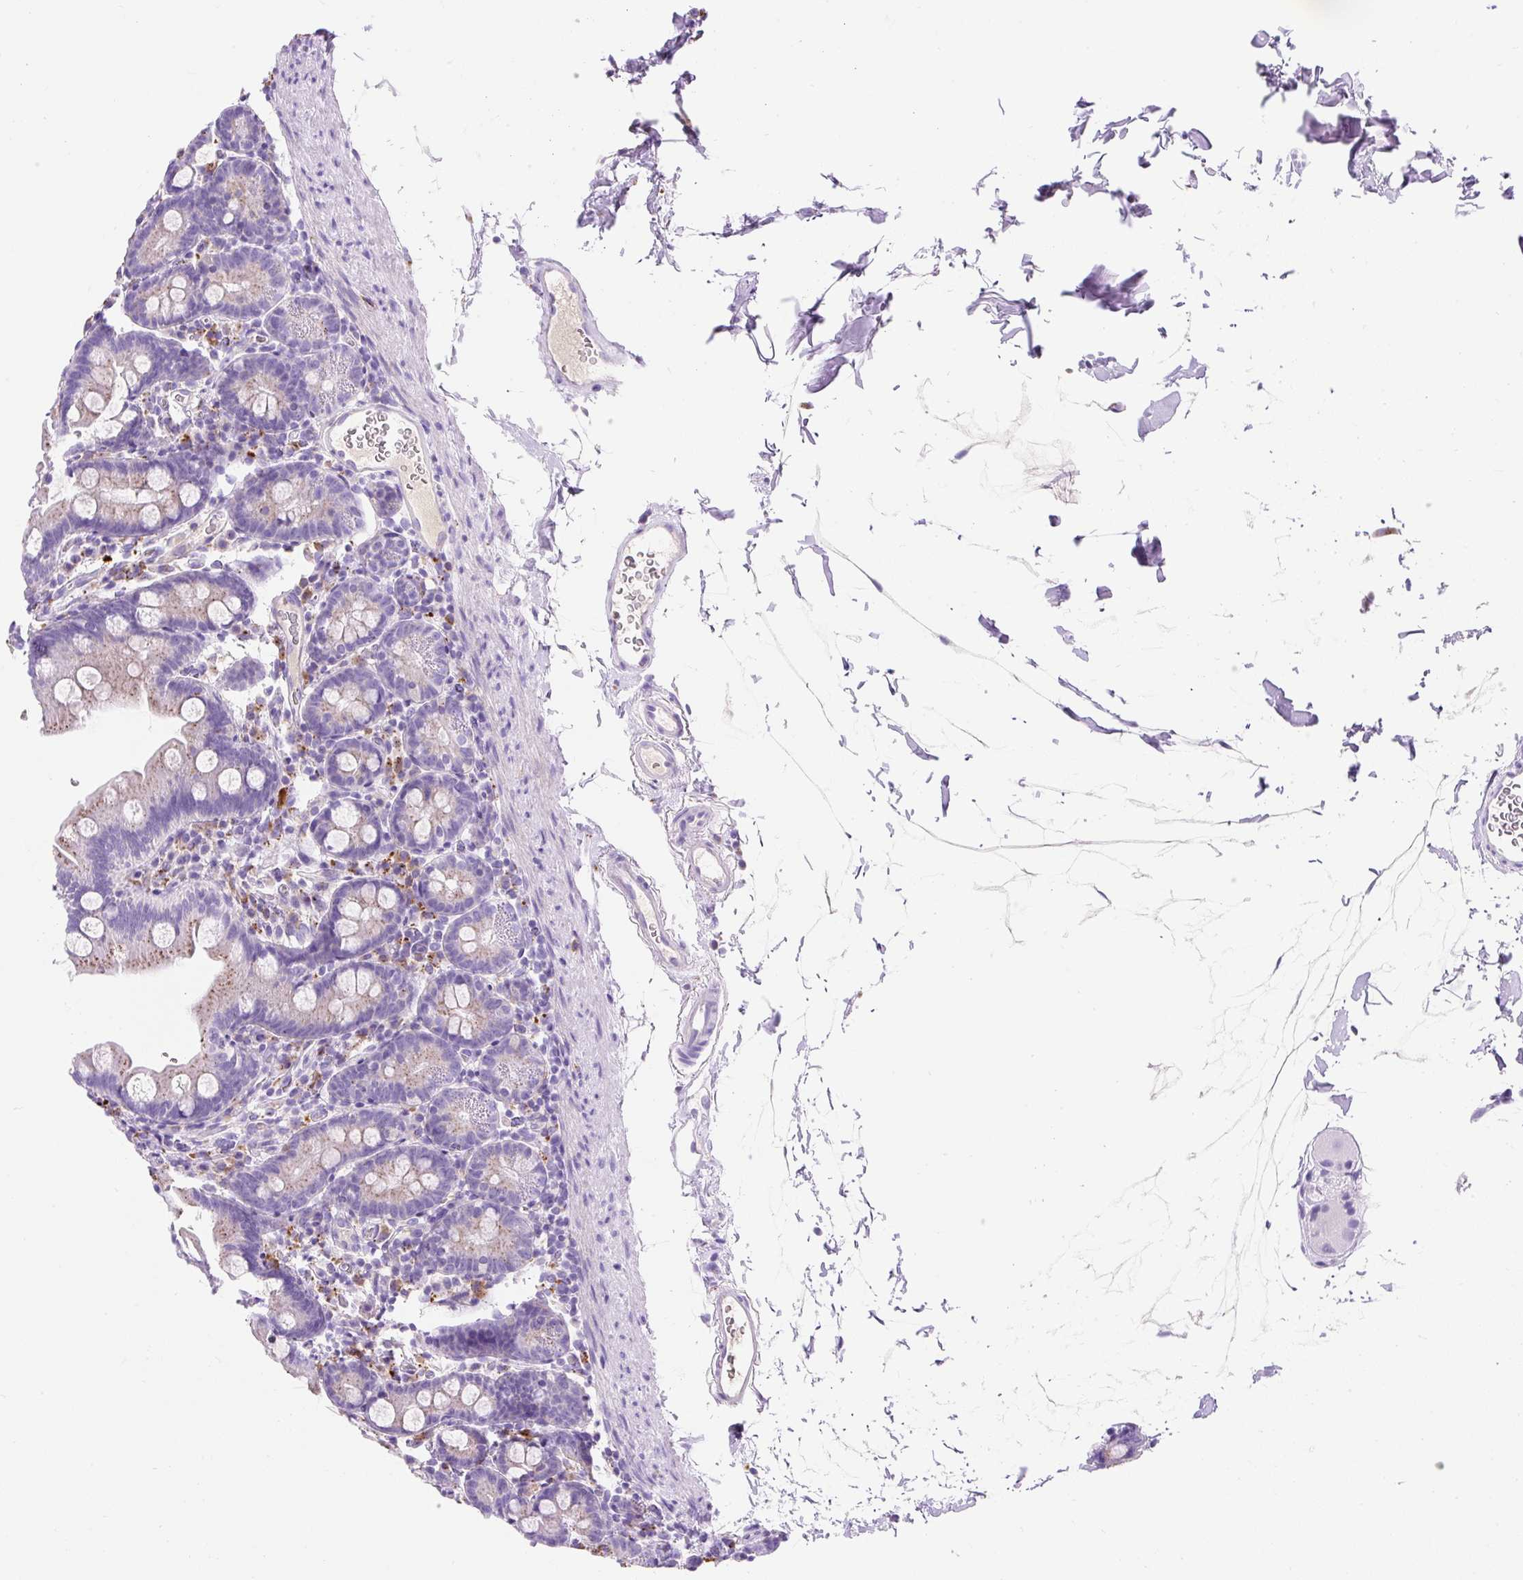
{"staining": {"intensity": "moderate", "quantity": "25%-75%", "location": "cytoplasmic/membranous"}, "tissue": "small intestine", "cell_type": "Glandular cells", "image_type": "normal", "snomed": [{"axis": "morphology", "description": "Normal tissue, NOS"}, {"axis": "topography", "description": "Small intestine"}], "caption": "A brown stain shows moderate cytoplasmic/membranous staining of a protein in glandular cells of unremarkable human small intestine.", "gene": "HEXB", "patient": {"sex": "female", "age": 68}}